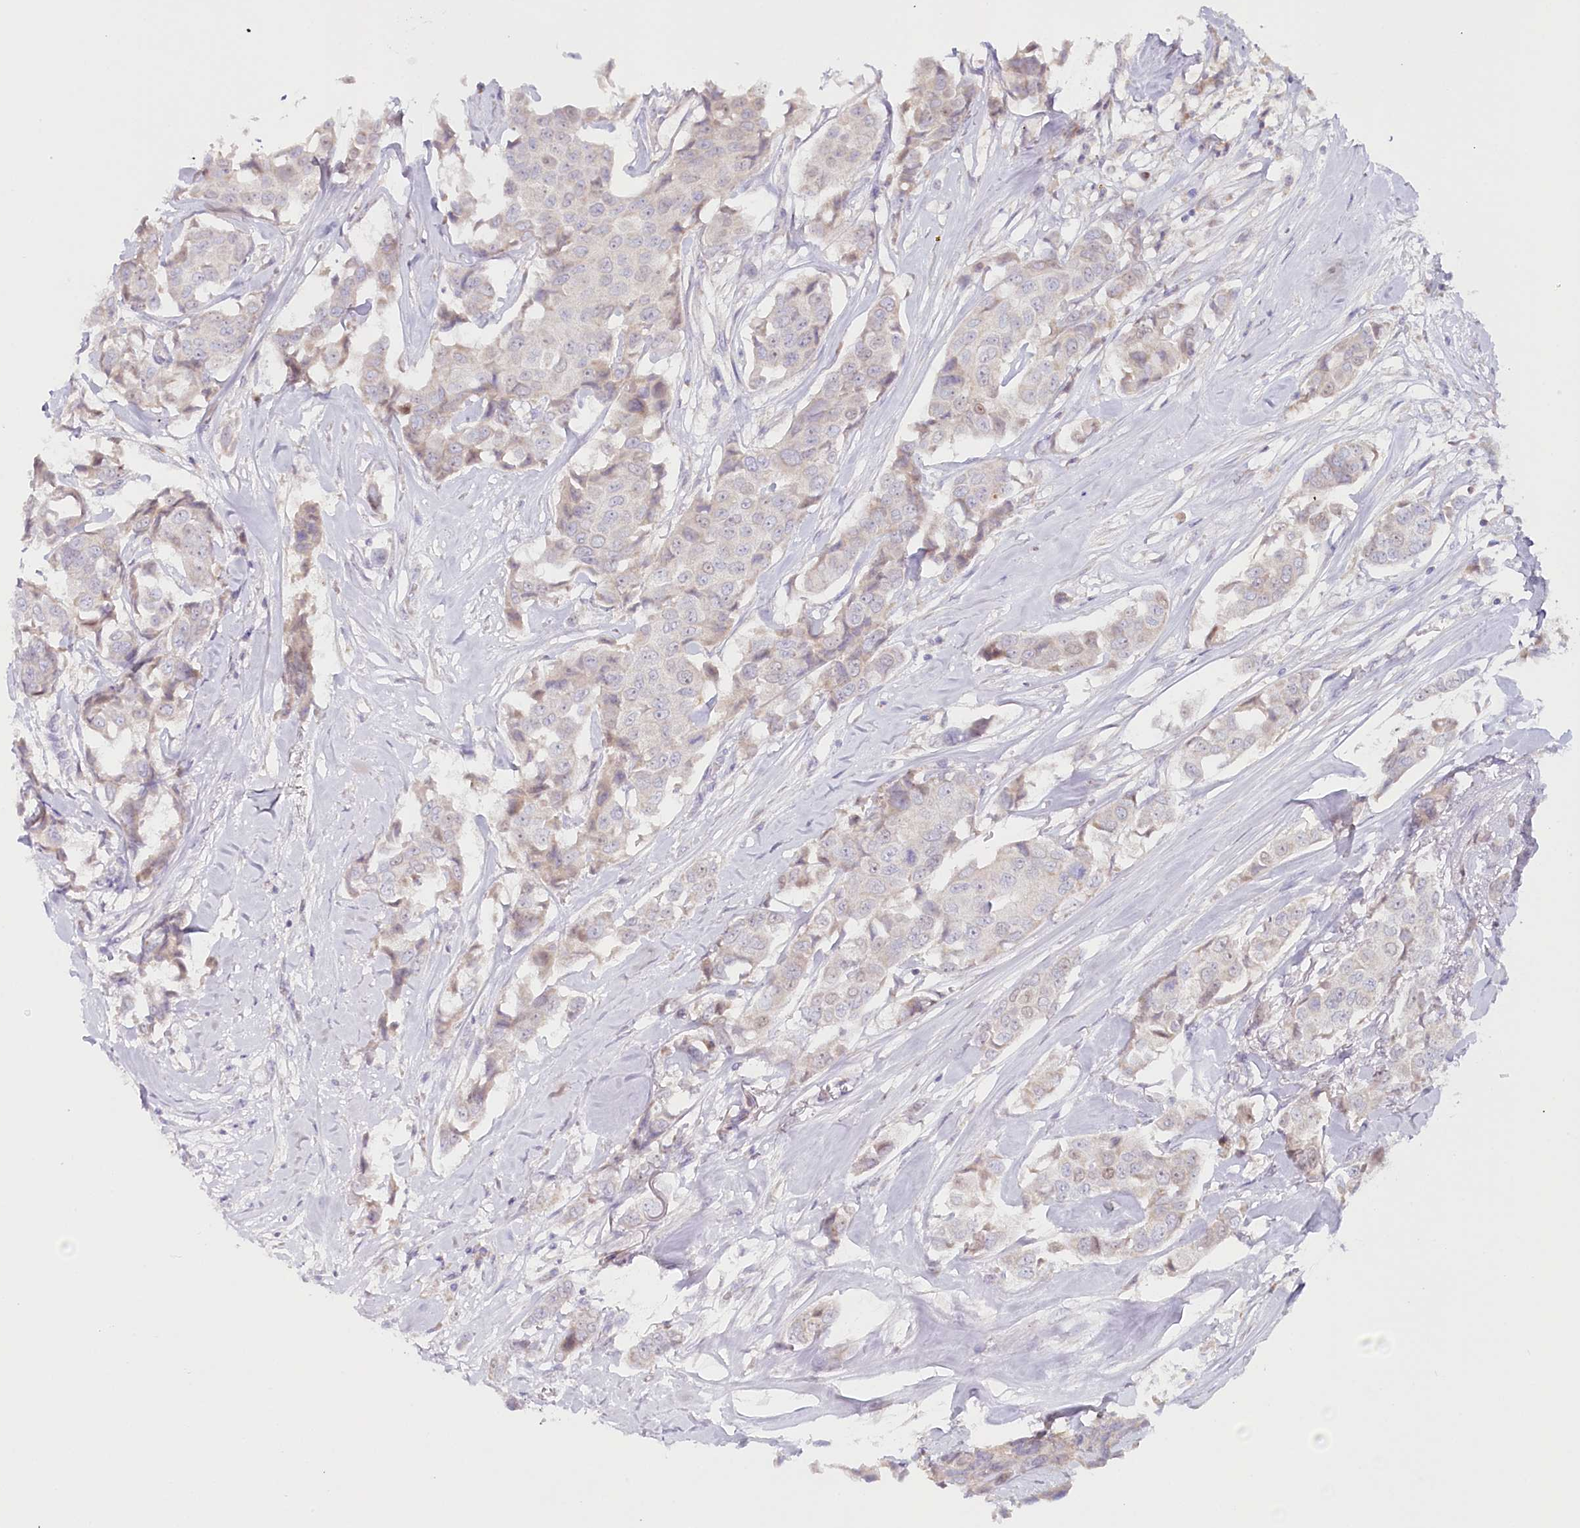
{"staining": {"intensity": "negative", "quantity": "none", "location": "none"}, "tissue": "breast cancer", "cell_type": "Tumor cells", "image_type": "cancer", "snomed": [{"axis": "morphology", "description": "Duct carcinoma"}, {"axis": "topography", "description": "Breast"}], "caption": "DAB (3,3'-diaminobenzidine) immunohistochemical staining of breast infiltrating ductal carcinoma exhibits no significant expression in tumor cells. The staining was performed using DAB (3,3'-diaminobenzidine) to visualize the protein expression in brown, while the nuclei were stained in blue with hematoxylin (Magnification: 20x).", "gene": "PSAPL1", "patient": {"sex": "female", "age": 80}}